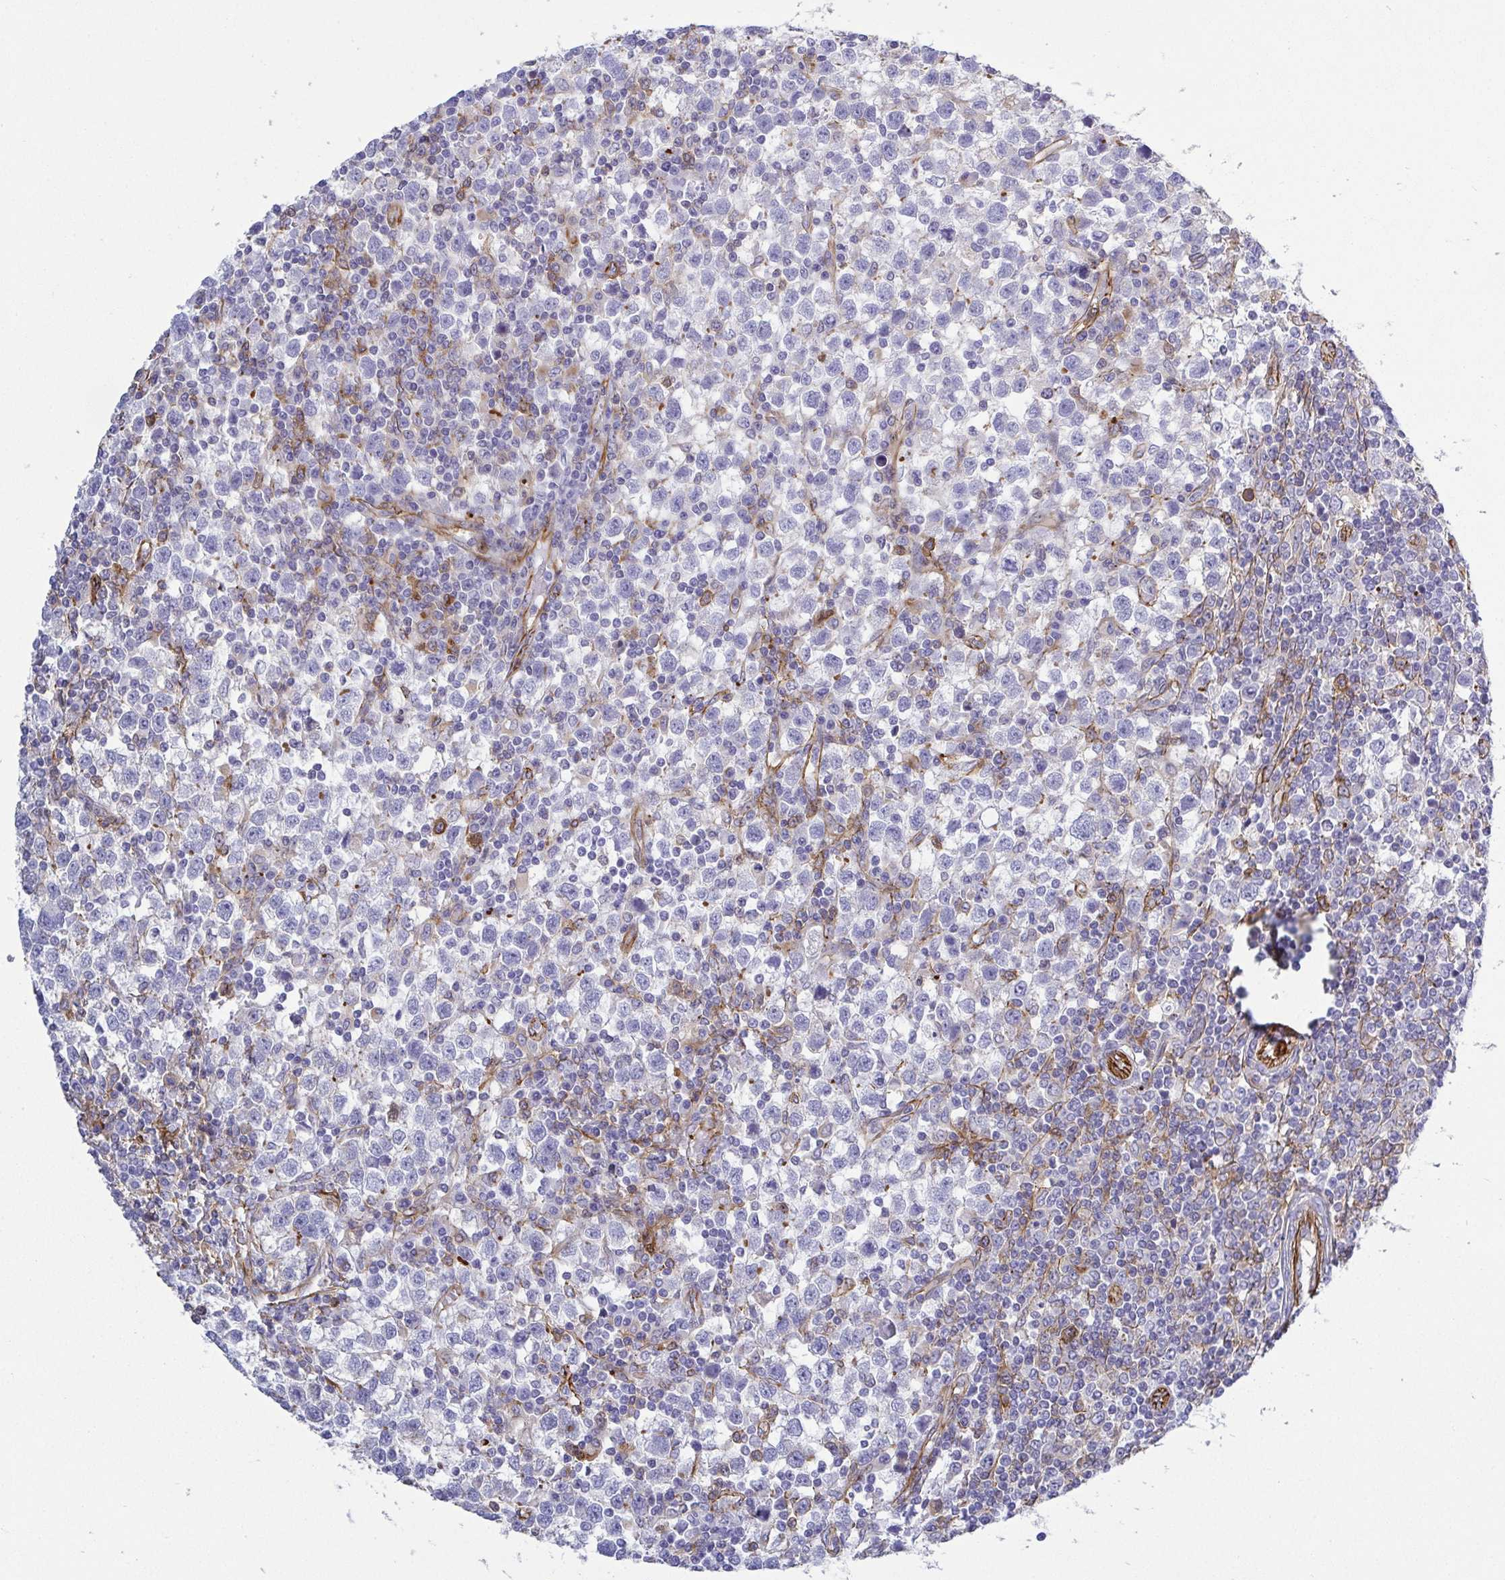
{"staining": {"intensity": "negative", "quantity": "none", "location": "none"}, "tissue": "testis cancer", "cell_type": "Tumor cells", "image_type": "cancer", "snomed": [{"axis": "morphology", "description": "Seminoma, NOS"}, {"axis": "topography", "description": "Testis"}], "caption": "IHC of seminoma (testis) reveals no expression in tumor cells.", "gene": "LIMA1", "patient": {"sex": "male", "age": 34}}